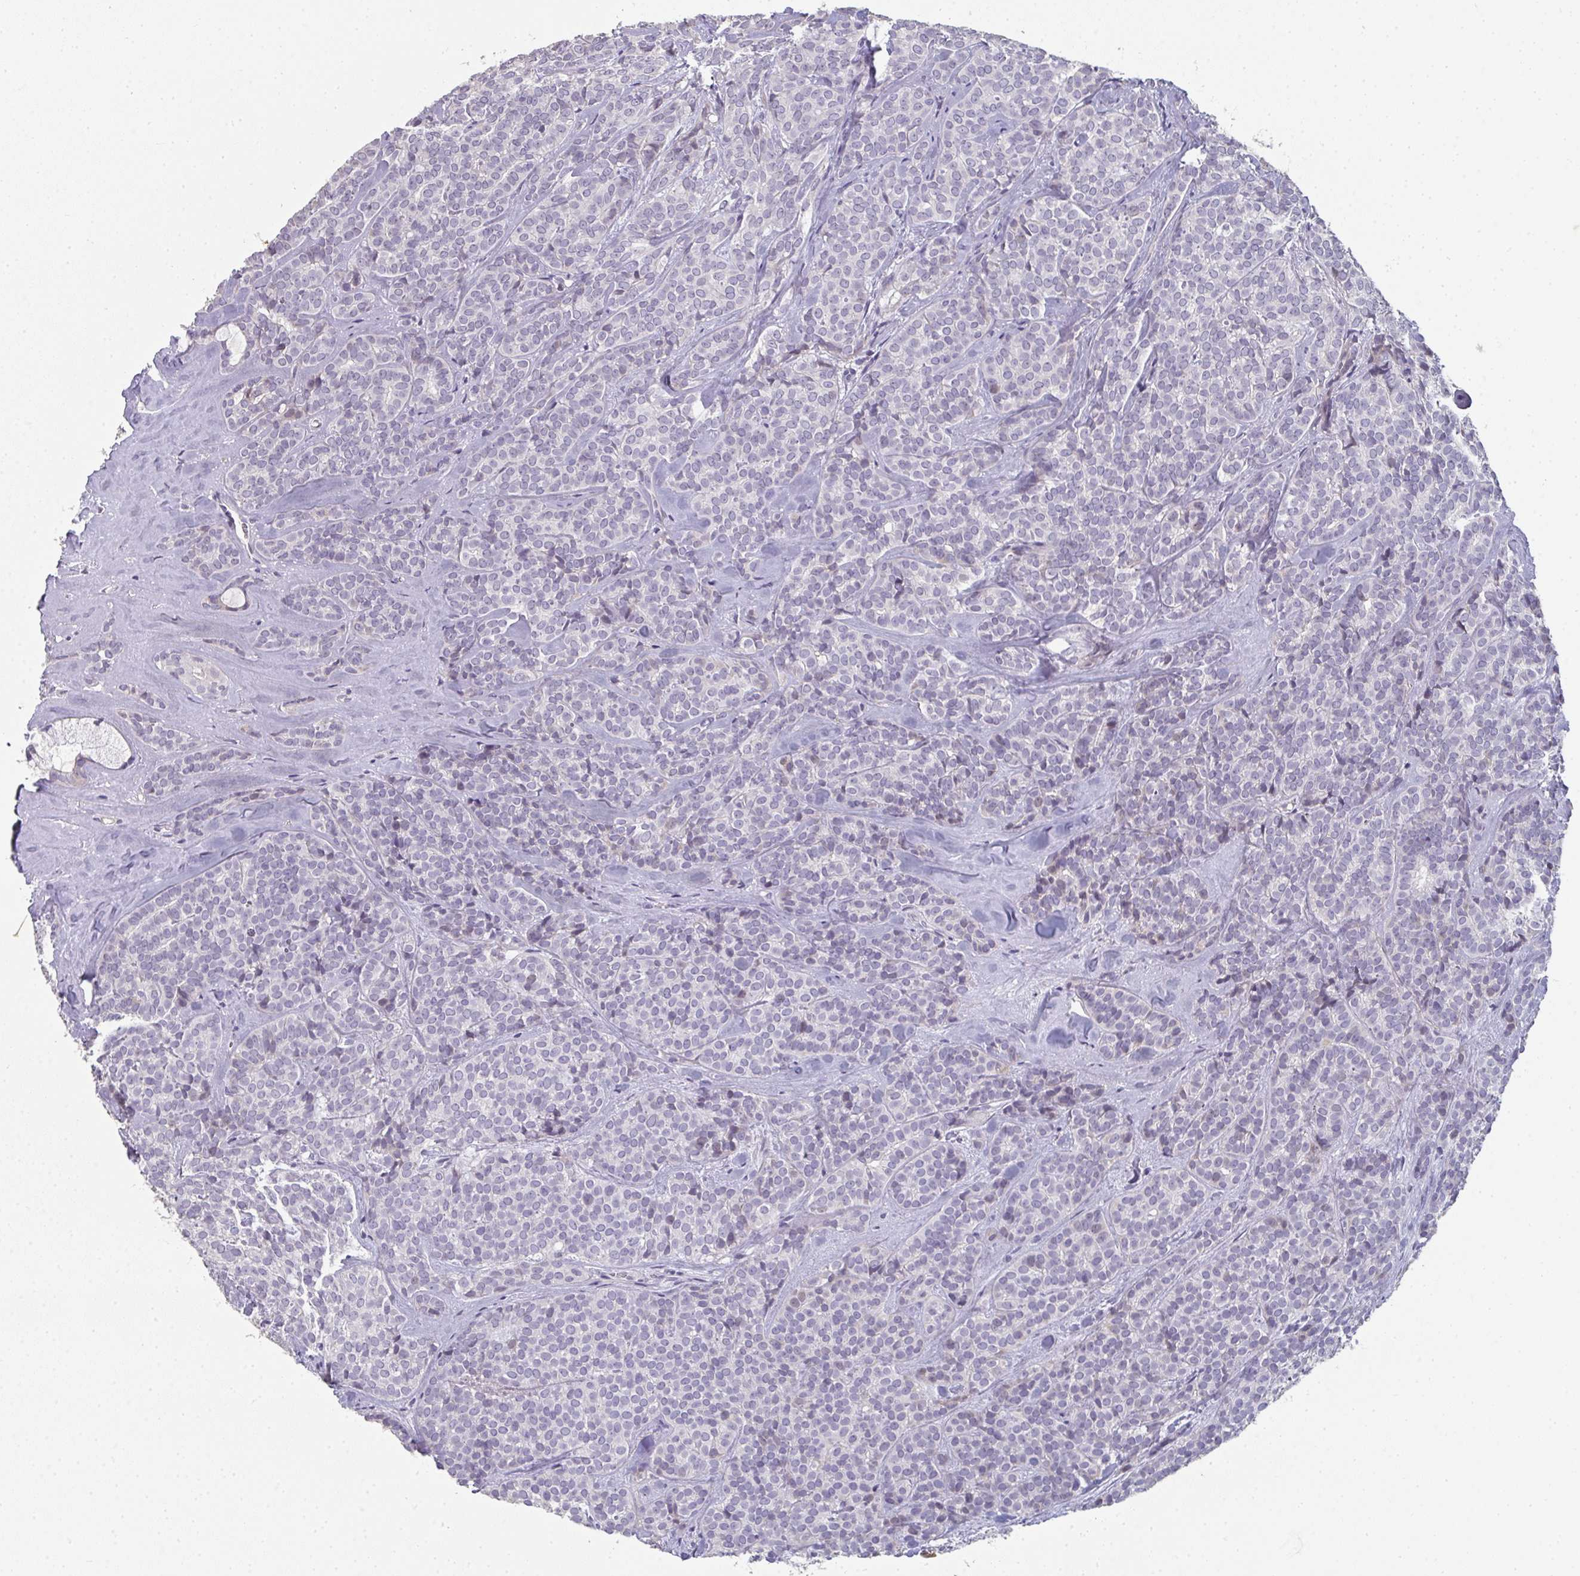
{"staining": {"intensity": "negative", "quantity": "none", "location": "none"}, "tissue": "head and neck cancer", "cell_type": "Tumor cells", "image_type": "cancer", "snomed": [{"axis": "morphology", "description": "Normal tissue, NOS"}, {"axis": "morphology", "description": "Adenocarcinoma, NOS"}, {"axis": "topography", "description": "Oral tissue"}, {"axis": "topography", "description": "Head-Neck"}], "caption": "This is an immunohistochemistry histopathology image of human head and neck cancer. There is no staining in tumor cells.", "gene": "A1CF", "patient": {"sex": "female", "age": 57}}